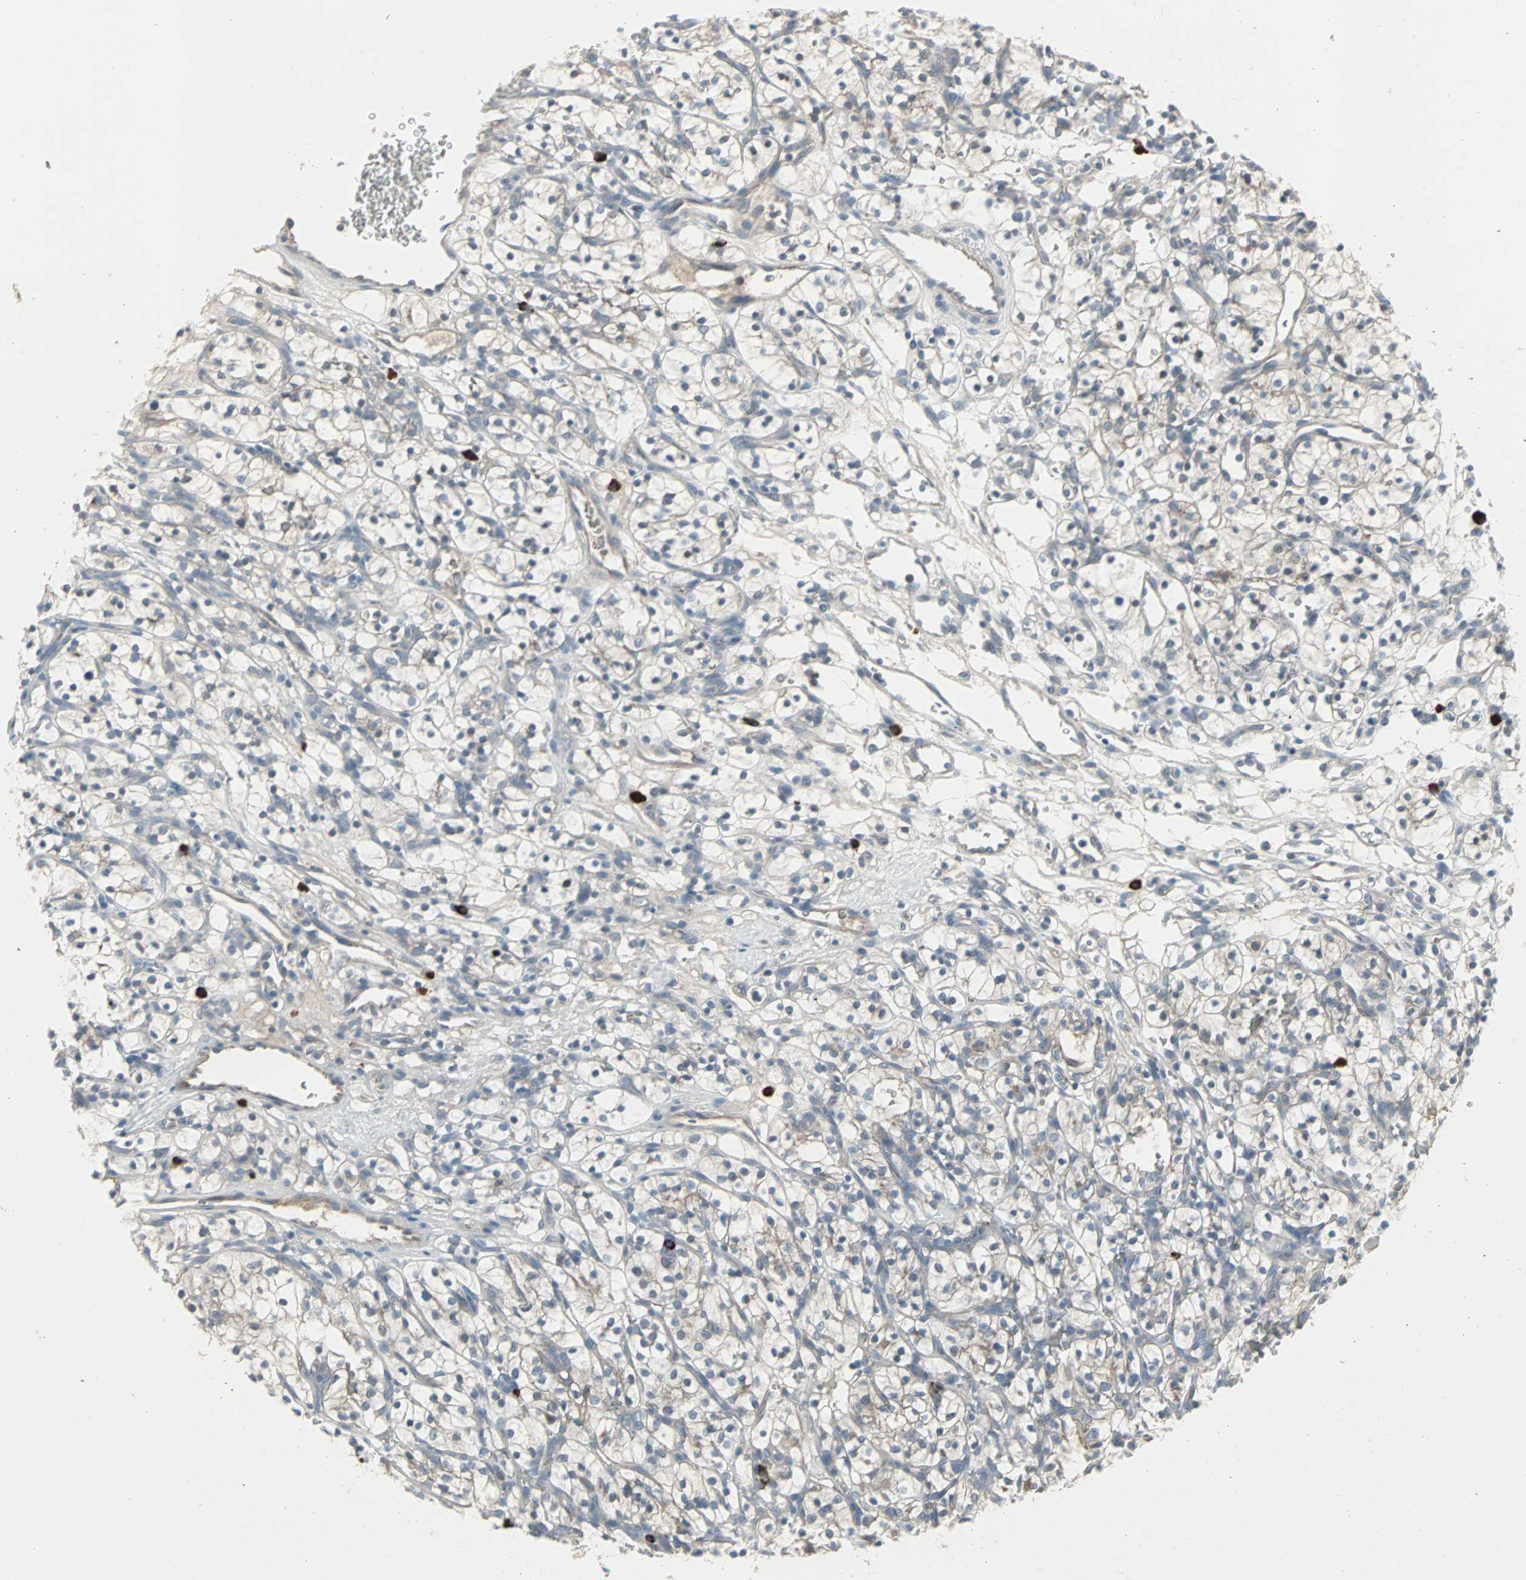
{"staining": {"intensity": "weak", "quantity": "25%-75%", "location": "cytoplasmic/membranous"}, "tissue": "renal cancer", "cell_type": "Tumor cells", "image_type": "cancer", "snomed": [{"axis": "morphology", "description": "Adenocarcinoma, NOS"}, {"axis": "topography", "description": "Kidney"}], "caption": "Immunohistochemical staining of renal cancer shows low levels of weak cytoplasmic/membranous protein staining in about 25%-75% of tumor cells. The staining is performed using DAB (3,3'-diaminobenzidine) brown chromogen to label protein expression. The nuclei are counter-stained blue using hematoxylin.", "gene": "ZSCAN32", "patient": {"sex": "female", "age": 57}}